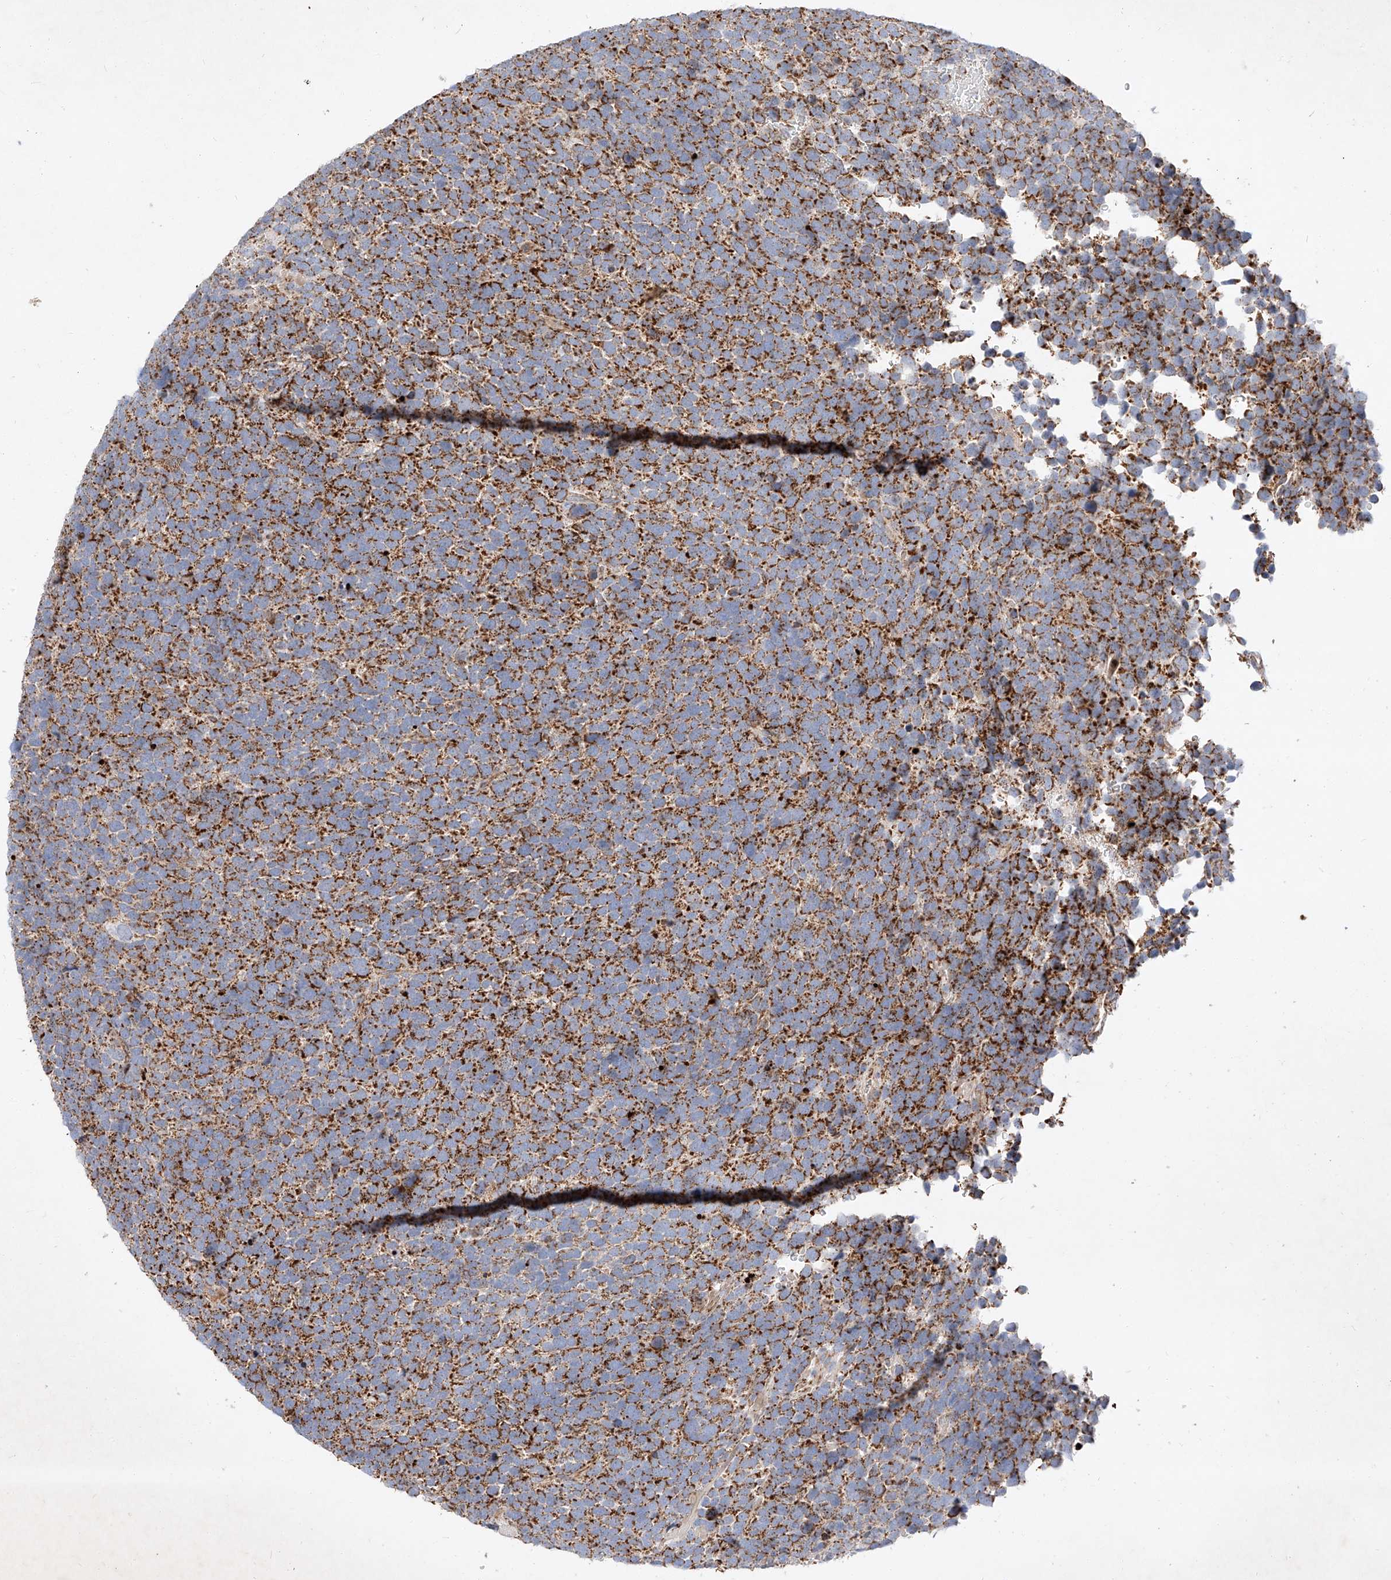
{"staining": {"intensity": "strong", "quantity": ">75%", "location": "cytoplasmic/membranous"}, "tissue": "urothelial cancer", "cell_type": "Tumor cells", "image_type": "cancer", "snomed": [{"axis": "morphology", "description": "Urothelial carcinoma, High grade"}, {"axis": "topography", "description": "Urinary bladder"}], "caption": "High-magnification brightfield microscopy of urothelial carcinoma (high-grade) stained with DAB (brown) and counterstained with hematoxylin (blue). tumor cells exhibit strong cytoplasmic/membranous expression is identified in about>75% of cells.", "gene": "OSGEPL1", "patient": {"sex": "female", "age": 82}}